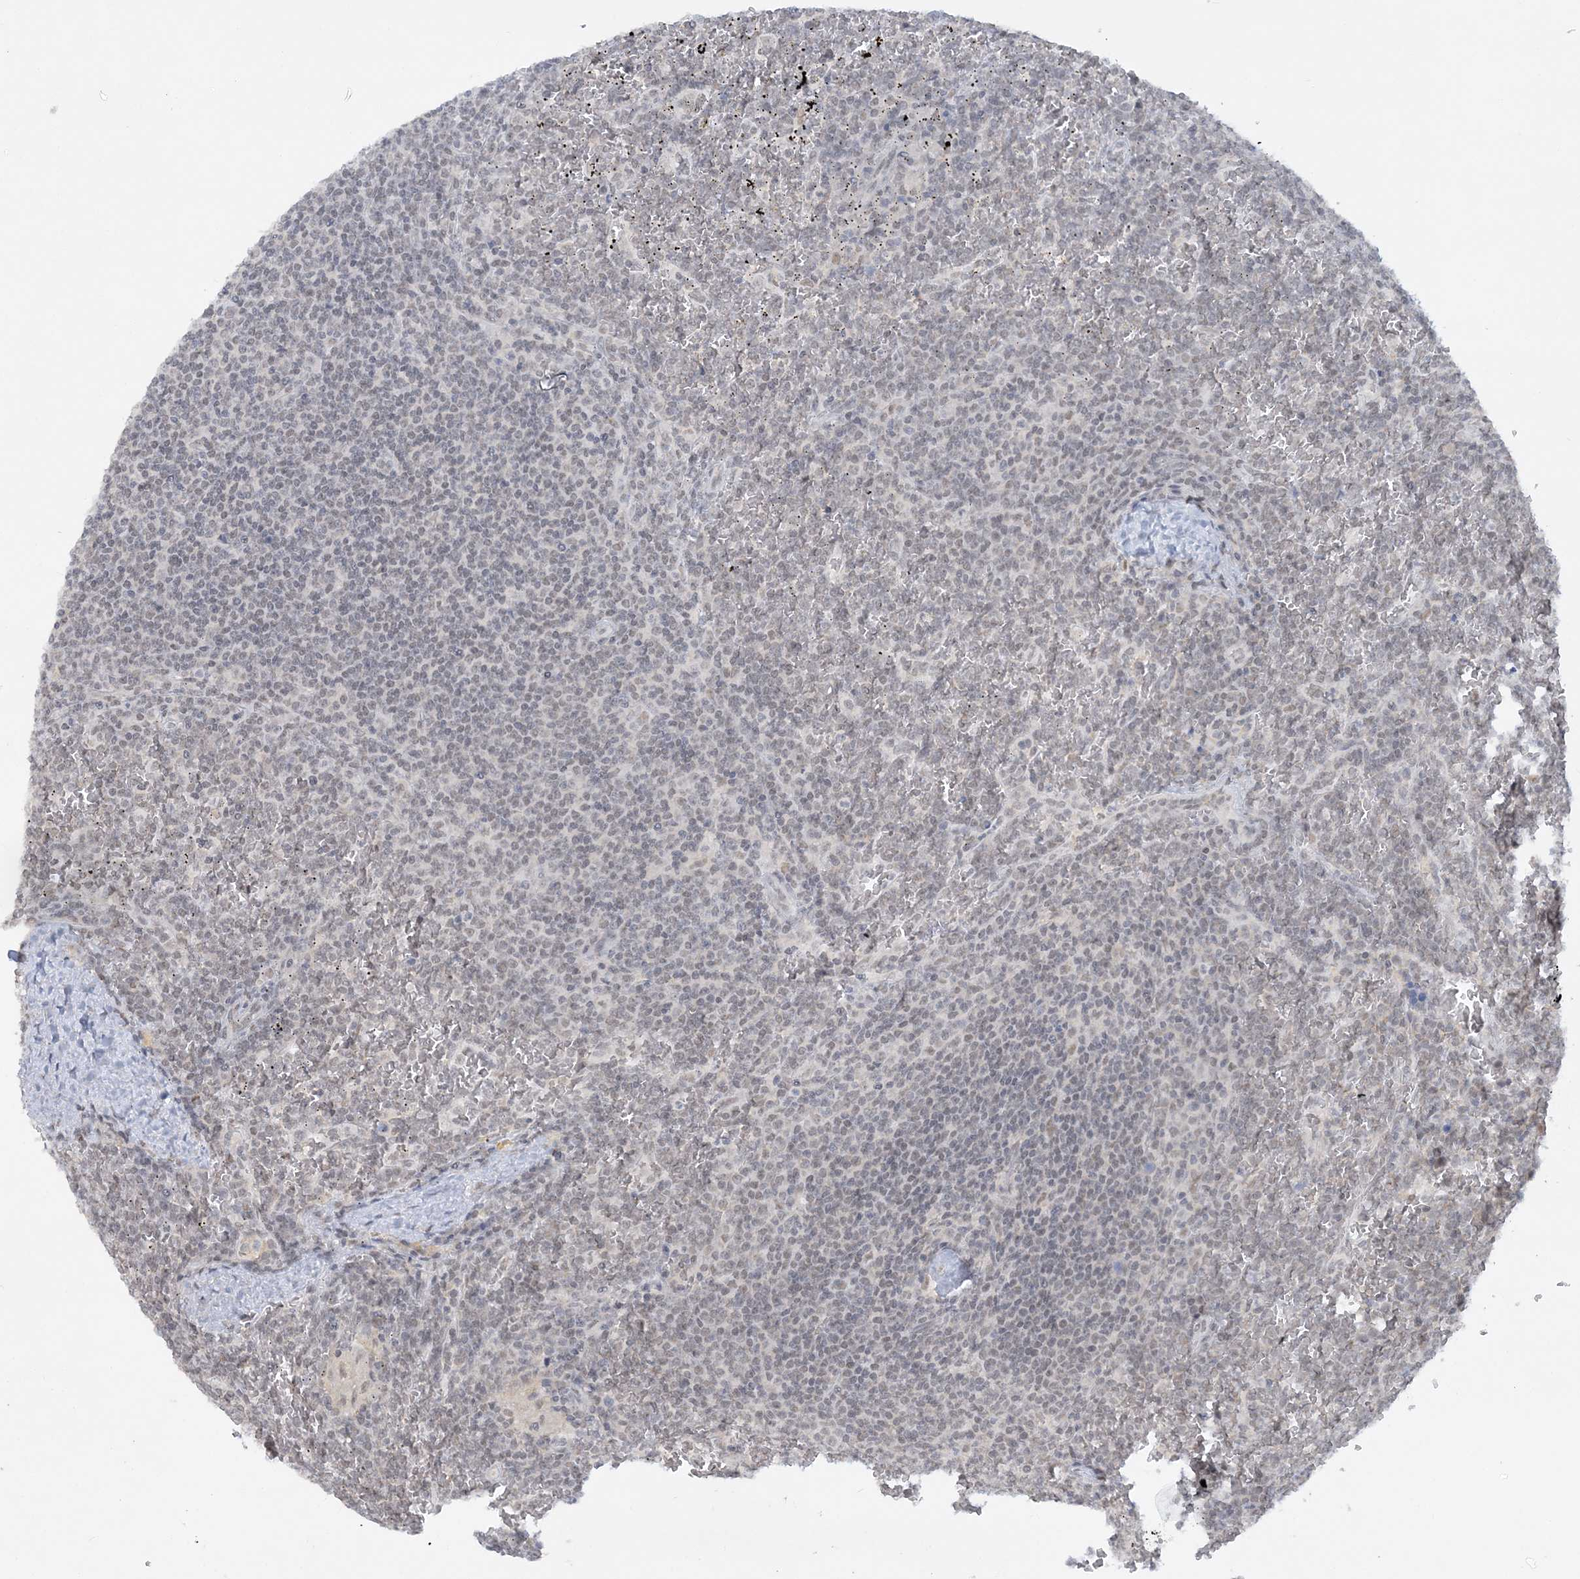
{"staining": {"intensity": "weak", "quantity": "25%-75%", "location": "nuclear"}, "tissue": "lymphoma", "cell_type": "Tumor cells", "image_type": "cancer", "snomed": [{"axis": "morphology", "description": "Malignant lymphoma, non-Hodgkin's type, Low grade"}, {"axis": "topography", "description": "Spleen"}], "caption": "An image of human lymphoma stained for a protein displays weak nuclear brown staining in tumor cells. (IHC, brightfield microscopy, high magnification).", "gene": "KMT2D", "patient": {"sex": "female", "age": 19}}